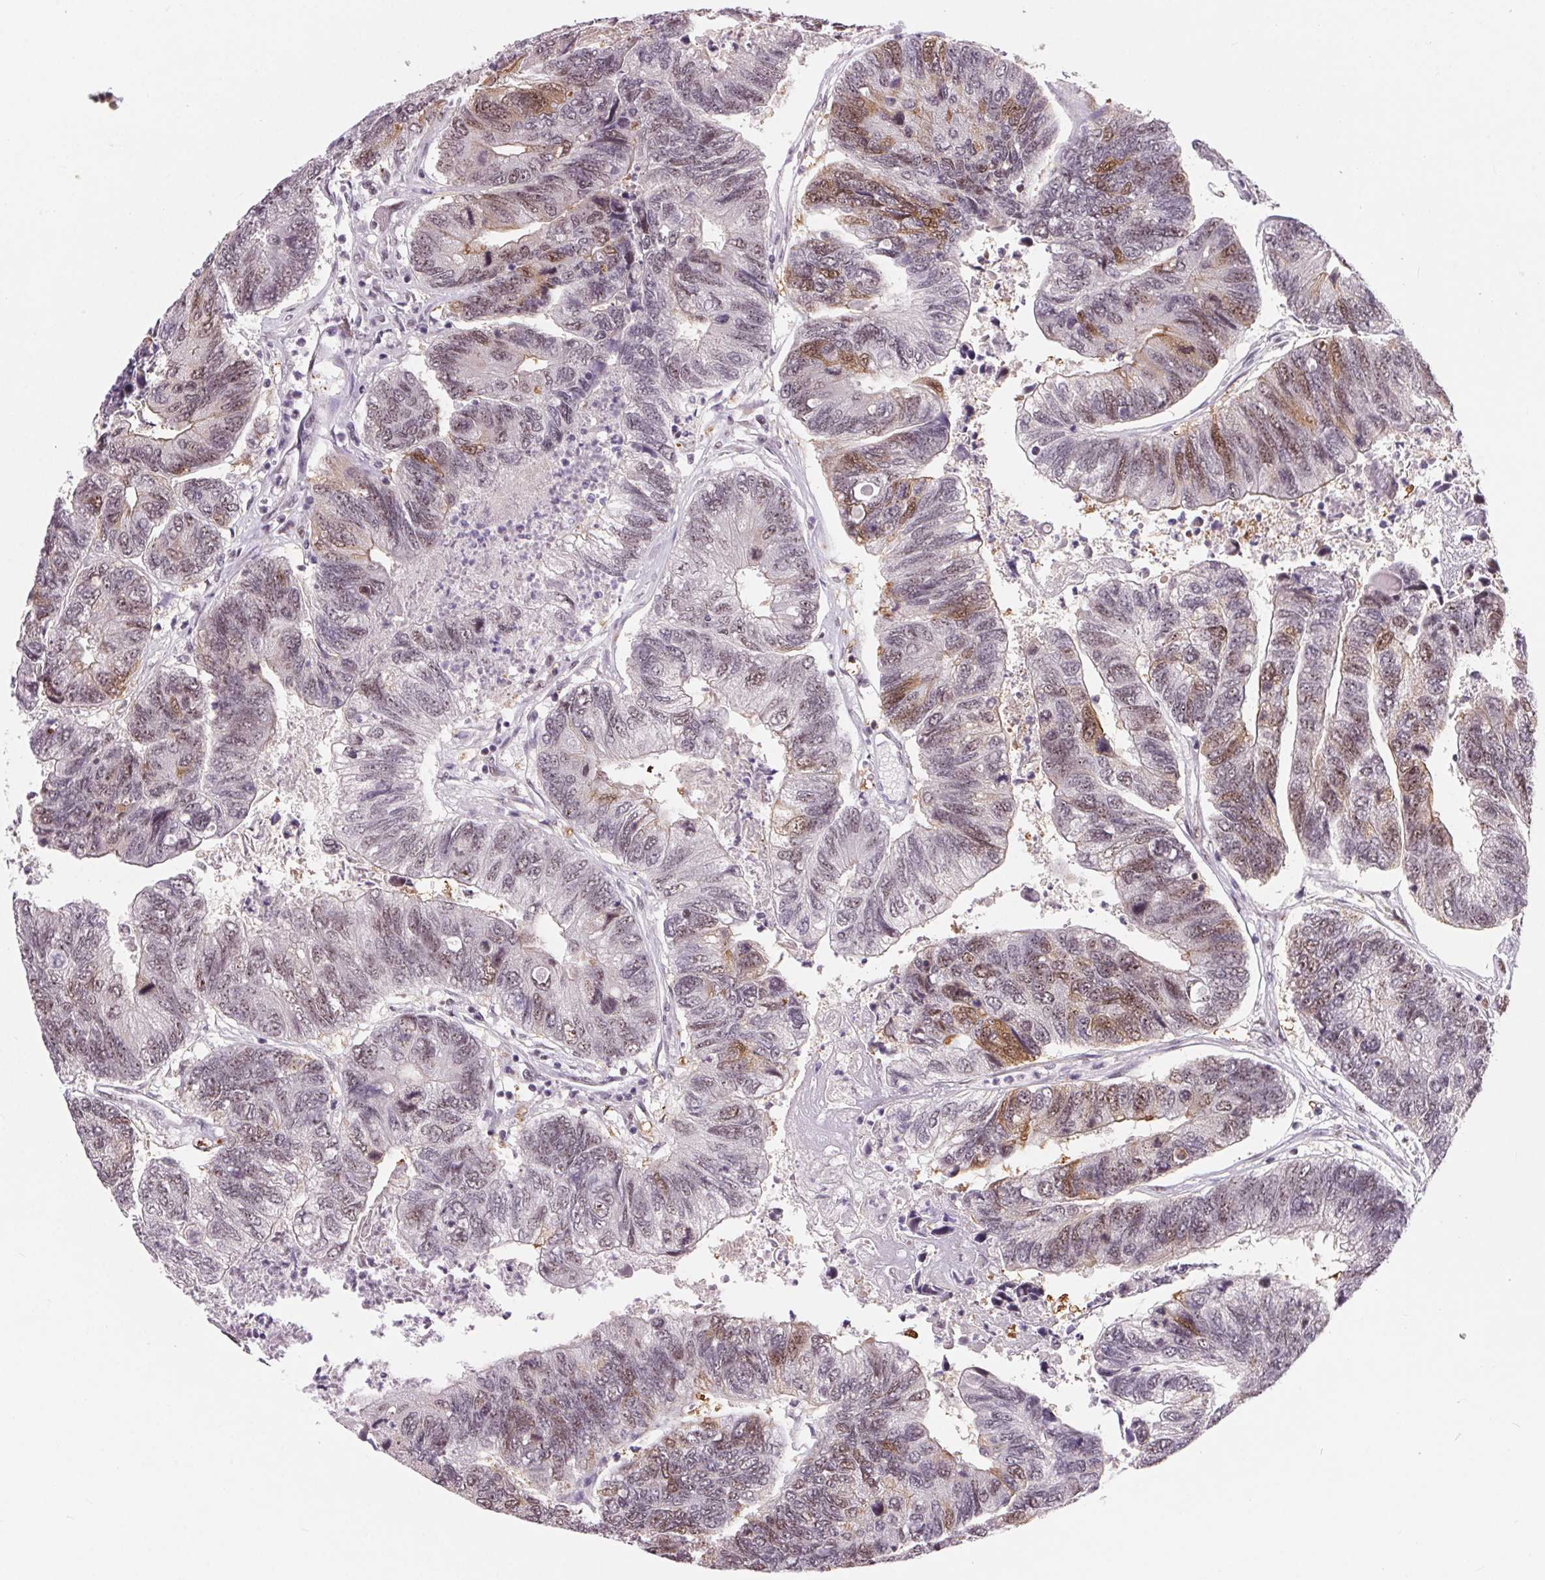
{"staining": {"intensity": "moderate", "quantity": "<25%", "location": "cytoplasmic/membranous,nuclear"}, "tissue": "colorectal cancer", "cell_type": "Tumor cells", "image_type": "cancer", "snomed": [{"axis": "morphology", "description": "Adenocarcinoma, NOS"}, {"axis": "topography", "description": "Colon"}], "caption": "Colorectal cancer (adenocarcinoma) stained with DAB (3,3'-diaminobenzidine) immunohistochemistry (IHC) demonstrates low levels of moderate cytoplasmic/membranous and nuclear staining in about <25% of tumor cells.", "gene": "CD2BP2", "patient": {"sex": "female", "age": 67}}